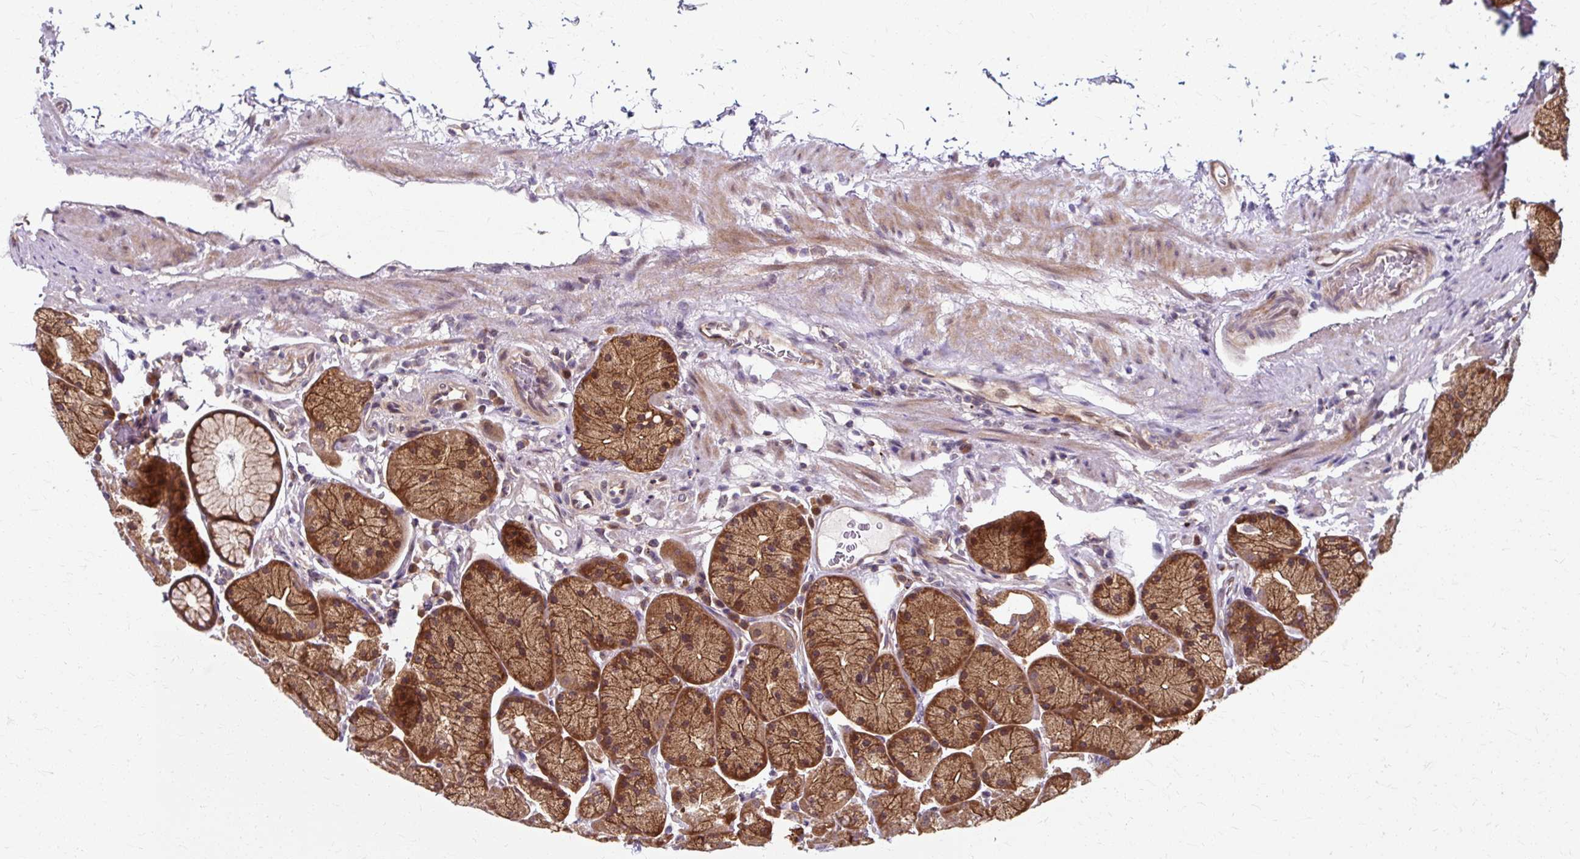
{"staining": {"intensity": "moderate", "quantity": "25%-75%", "location": "cytoplasmic/membranous,nuclear"}, "tissue": "stomach", "cell_type": "Glandular cells", "image_type": "normal", "snomed": [{"axis": "morphology", "description": "Normal tissue, NOS"}, {"axis": "topography", "description": "Stomach, lower"}], "caption": "Protein staining of normal stomach shows moderate cytoplasmic/membranous,nuclear expression in approximately 25%-75% of glandular cells. (IHC, brightfield microscopy, high magnification).", "gene": "ZNF555", "patient": {"sex": "male", "age": 67}}